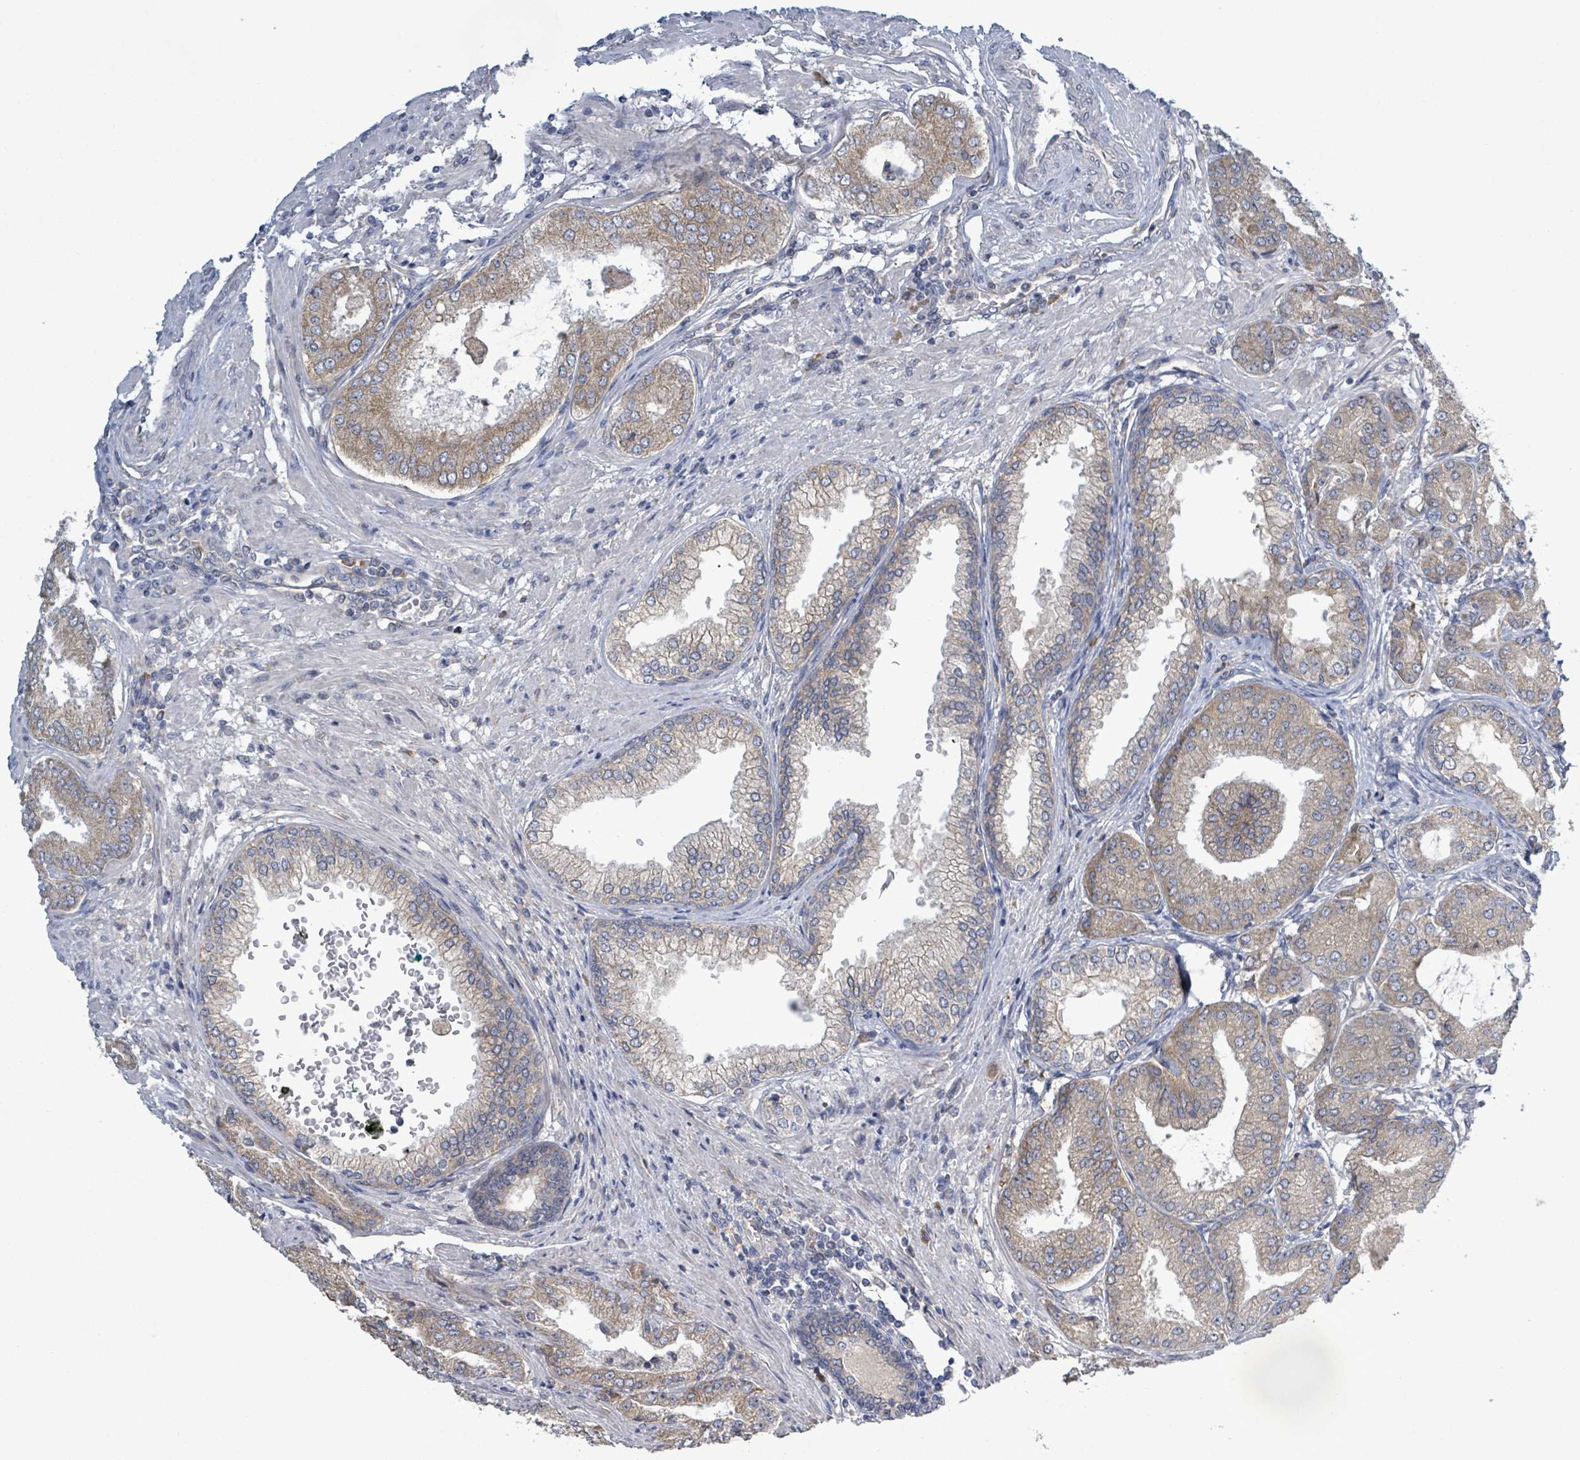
{"staining": {"intensity": "weak", "quantity": "25%-75%", "location": "cytoplasmic/membranous"}, "tissue": "prostate cancer", "cell_type": "Tumor cells", "image_type": "cancer", "snomed": [{"axis": "morphology", "description": "Adenocarcinoma, High grade"}, {"axis": "topography", "description": "Prostate"}], "caption": "Protein expression by immunohistochemistry (IHC) displays weak cytoplasmic/membranous positivity in about 25%-75% of tumor cells in prostate cancer (high-grade adenocarcinoma).", "gene": "ATP13A1", "patient": {"sex": "male", "age": 71}}